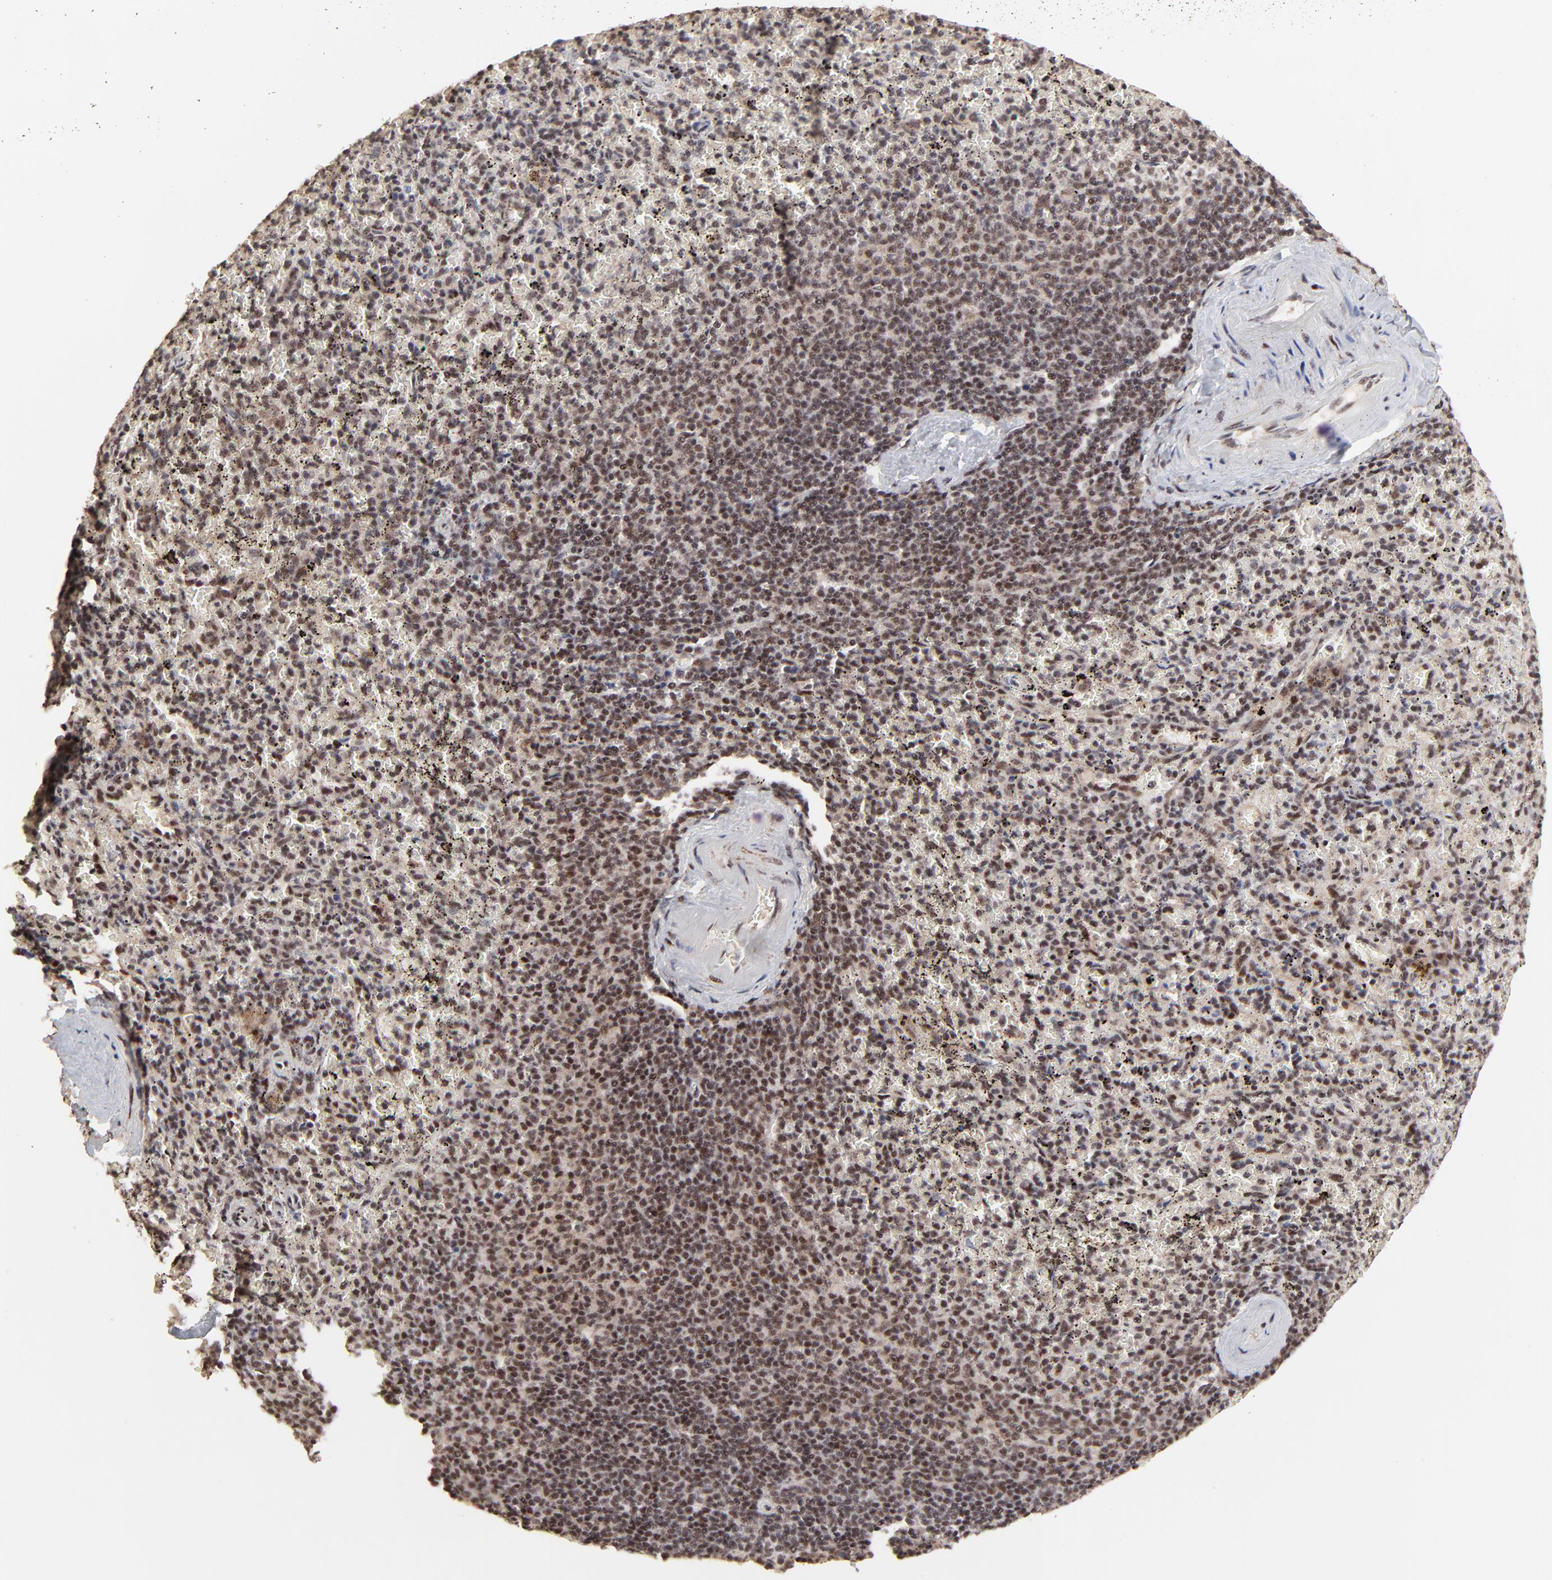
{"staining": {"intensity": "moderate", "quantity": "25%-75%", "location": "nuclear"}, "tissue": "spleen", "cell_type": "Cells in red pulp", "image_type": "normal", "snomed": [{"axis": "morphology", "description": "Normal tissue, NOS"}, {"axis": "topography", "description": "Spleen"}], "caption": "Cells in red pulp reveal moderate nuclear expression in about 25%-75% of cells in unremarkable spleen. (Stains: DAB (3,3'-diaminobenzidine) in brown, nuclei in blue, Microscopy: brightfield microscopy at high magnification).", "gene": "RBM22", "patient": {"sex": "female", "age": 43}}